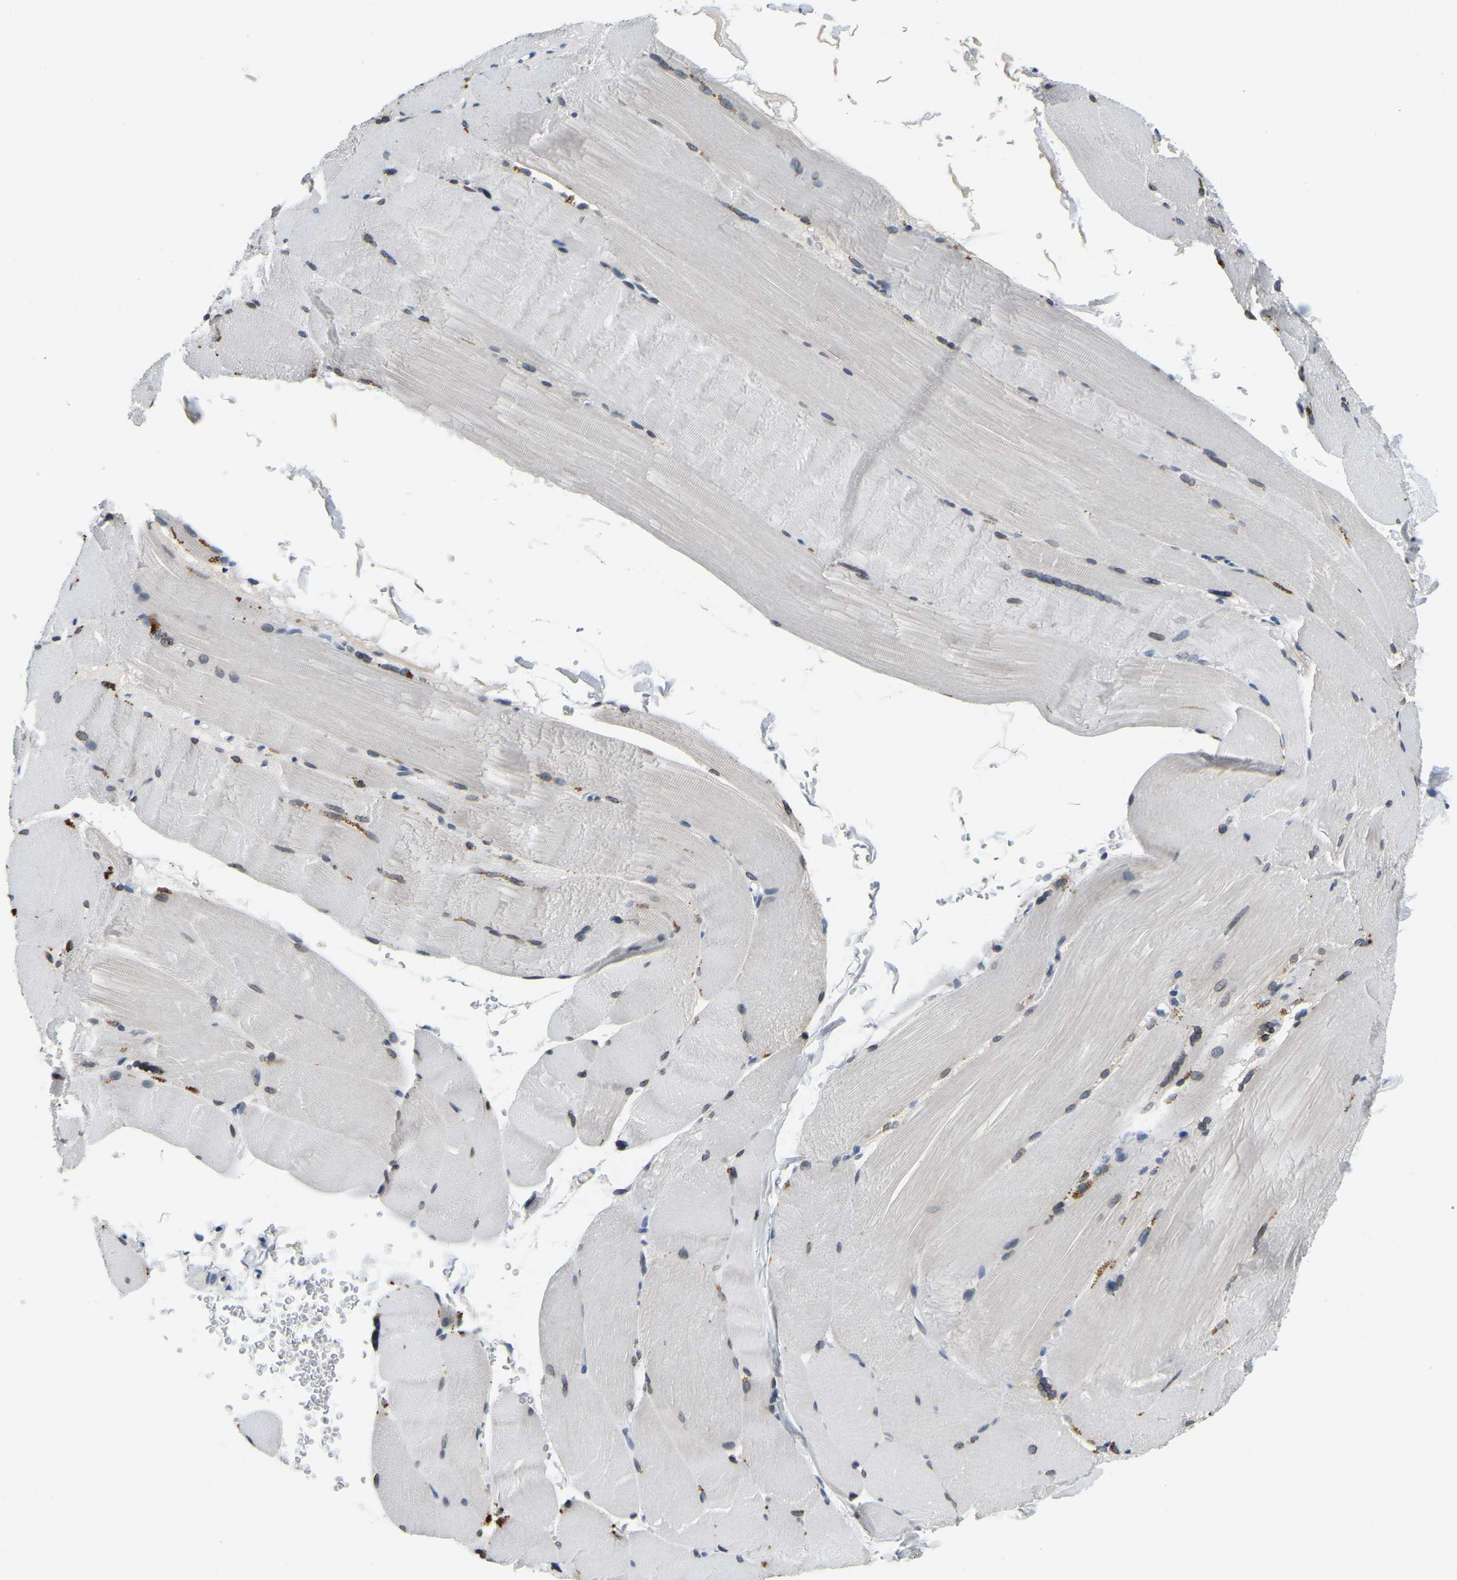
{"staining": {"intensity": "weak", "quantity": "25%-75%", "location": "cytoplasmic/membranous,nuclear"}, "tissue": "skeletal muscle", "cell_type": "Myocytes", "image_type": "normal", "snomed": [{"axis": "morphology", "description": "Normal tissue, NOS"}, {"axis": "topography", "description": "Skin"}, {"axis": "topography", "description": "Skeletal muscle"}], "caption": "This is a micrograph of immunohistochemistry (IHC) staining of unremarkable skeletal muscle, which shows weak staining in the cytoplasmic/membranous,nuclear of myocytes.", "gene": "RANBP2", "patient": {"sex": "male", "age": 83}}